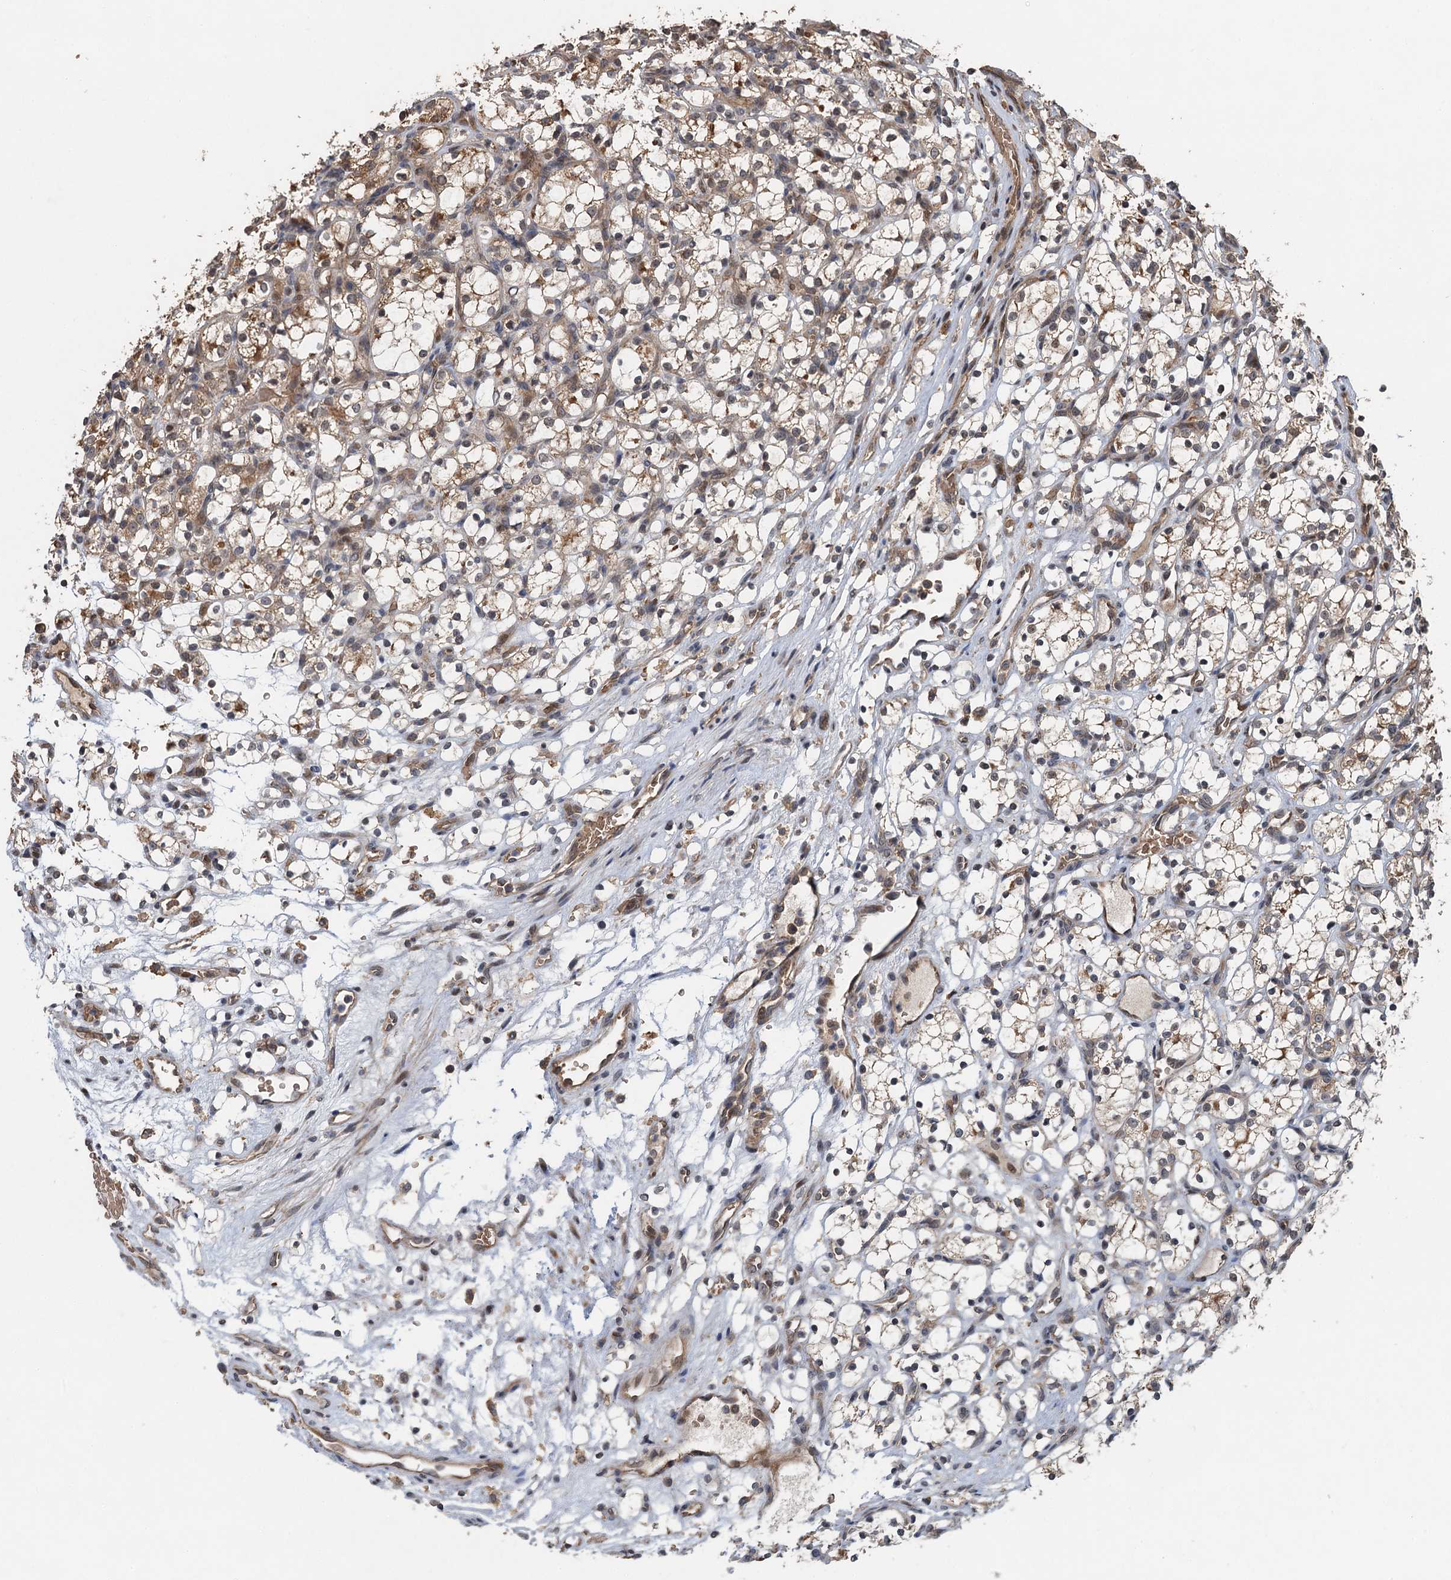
{"staining": {"intensity": "weak", "quantity": "25%-75%", "location": "cytoplasmic/membranous"}, "tissue": "renal cancer", "cell_type": "Tumor cells", "image_type": "cancer", "snomed": [{"axis": "morphology", "description": "Adenocarcinoma, NOS"}, {"axis": "topography", "description": "Kidney"}], "caption": "Renal cancer stained with a protein marker demonstrates weak staining in tumor cells.", "gene": "SNX32", "patient": {"sex": "female", "age": 69}}